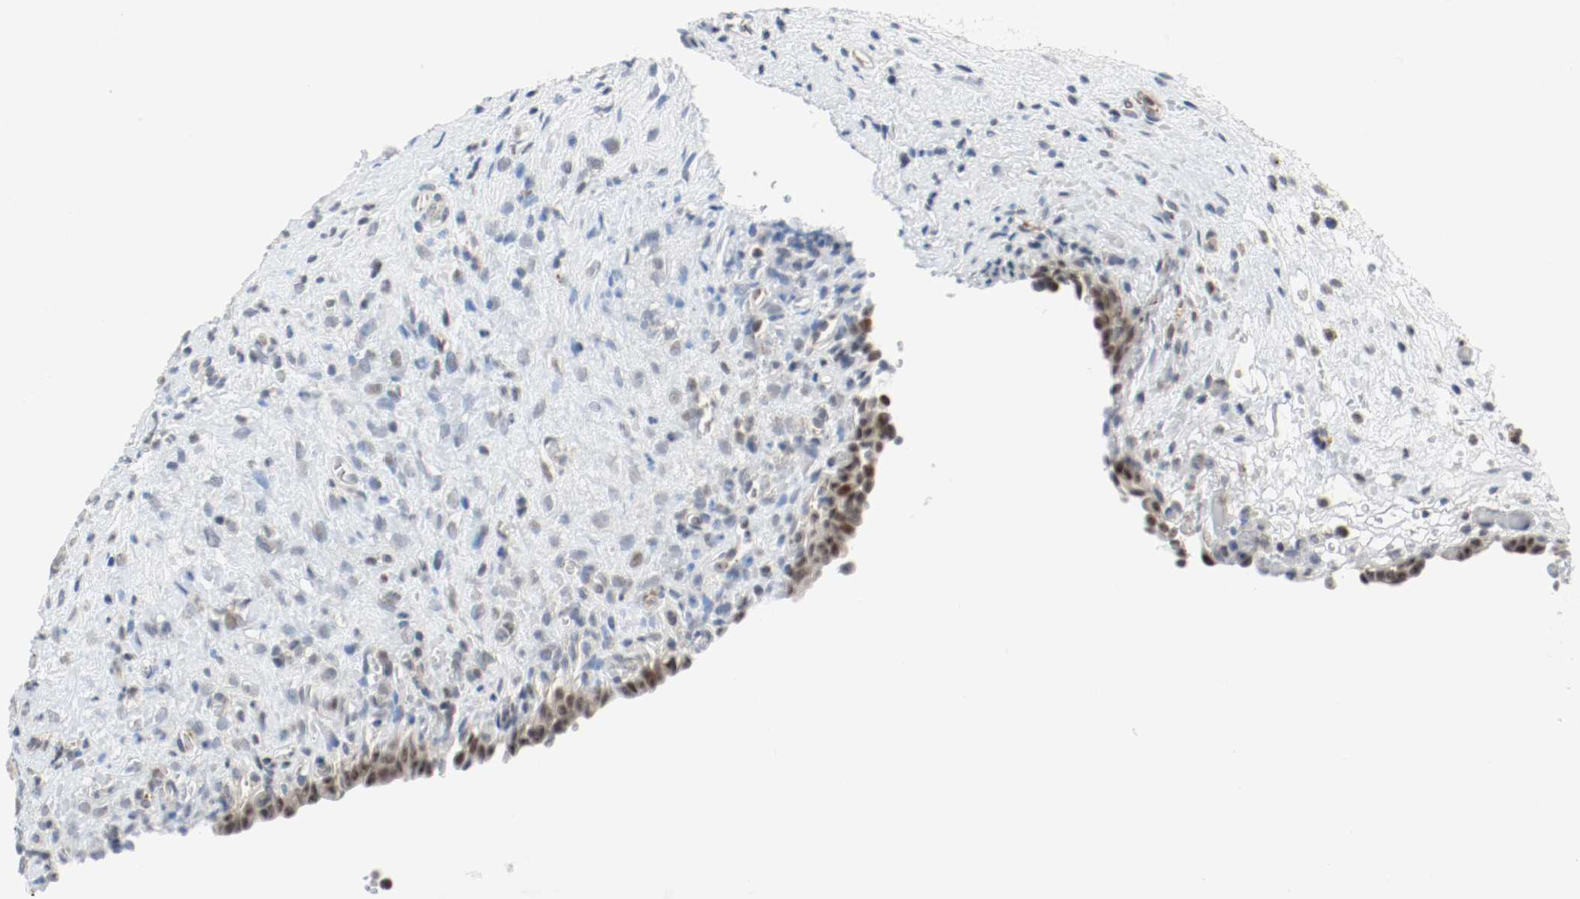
{"staining": {"intensity": "moderate", "quantity": "25%-75%", "location": "nuclear"}, "tissue": "urinary bladder", "cell_type": "Urothelial cells", "image_type": "normal", "snomed": [{"axis": "morphology", "description": "Normal tissue, NOS"}, {"axis": "morphology", "description": "Dysplasia, NOS"}, {"axis": "topography", "description": "Urinary bladder"}], "caption": "Immunohistochemical staining of benign human urinary bladder exhibits moderate nuclear protein expression in approximately 25%-75% of urothelial cells. (Stains: DAB in brown, nuclei in blue, Microscopy: brightfield microscopy at high magnification).", "gene": "ASH1L", "patient": {"sex": "male", "age": 35}}